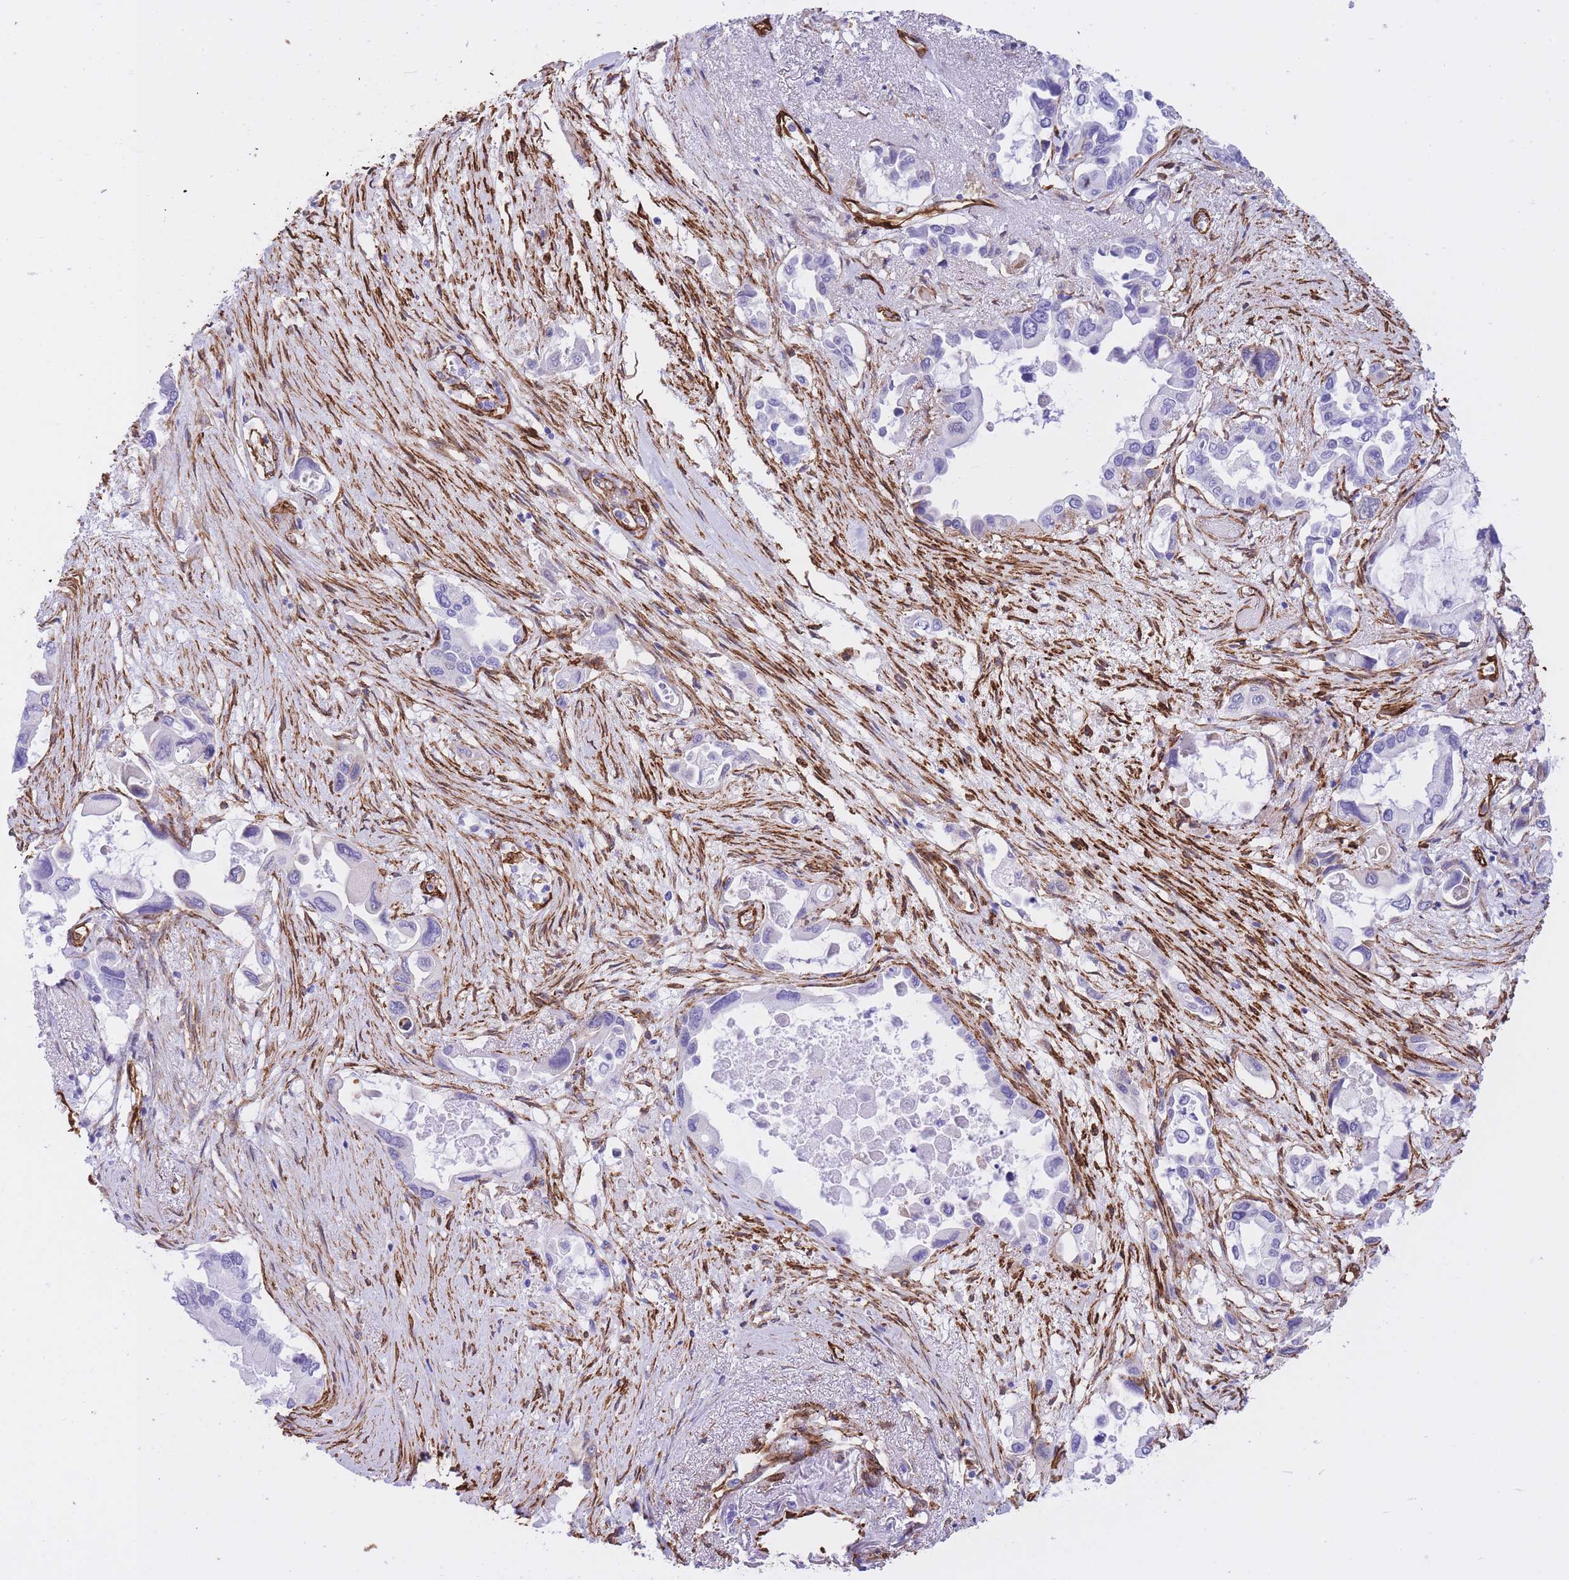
{"staining": {"intensity": "moderate", "quantity": "<25%", "location": "cytoplasmic/membranous"}, "tissue": "pancreatic cancer", "cell_type": "Tumor cells", "image_type": "cancer", "snomed": [{"axis": "morphology", "description": "Adenocarcinoma, NOS"}, {"axis": "topography", "description": "Pancreas"}], "caption": "Brown immunohistochemical staining in pancreatic cancer (adenocarcinoma) demonstrates moderate cytoplasmic/membranous positivity in approximately <25% of tumor cells. (Brightfield microscopy of DAB IHC at high magnification).", "gene": "CAVIN1", "patient": {"sex": "male", "age": 92}}